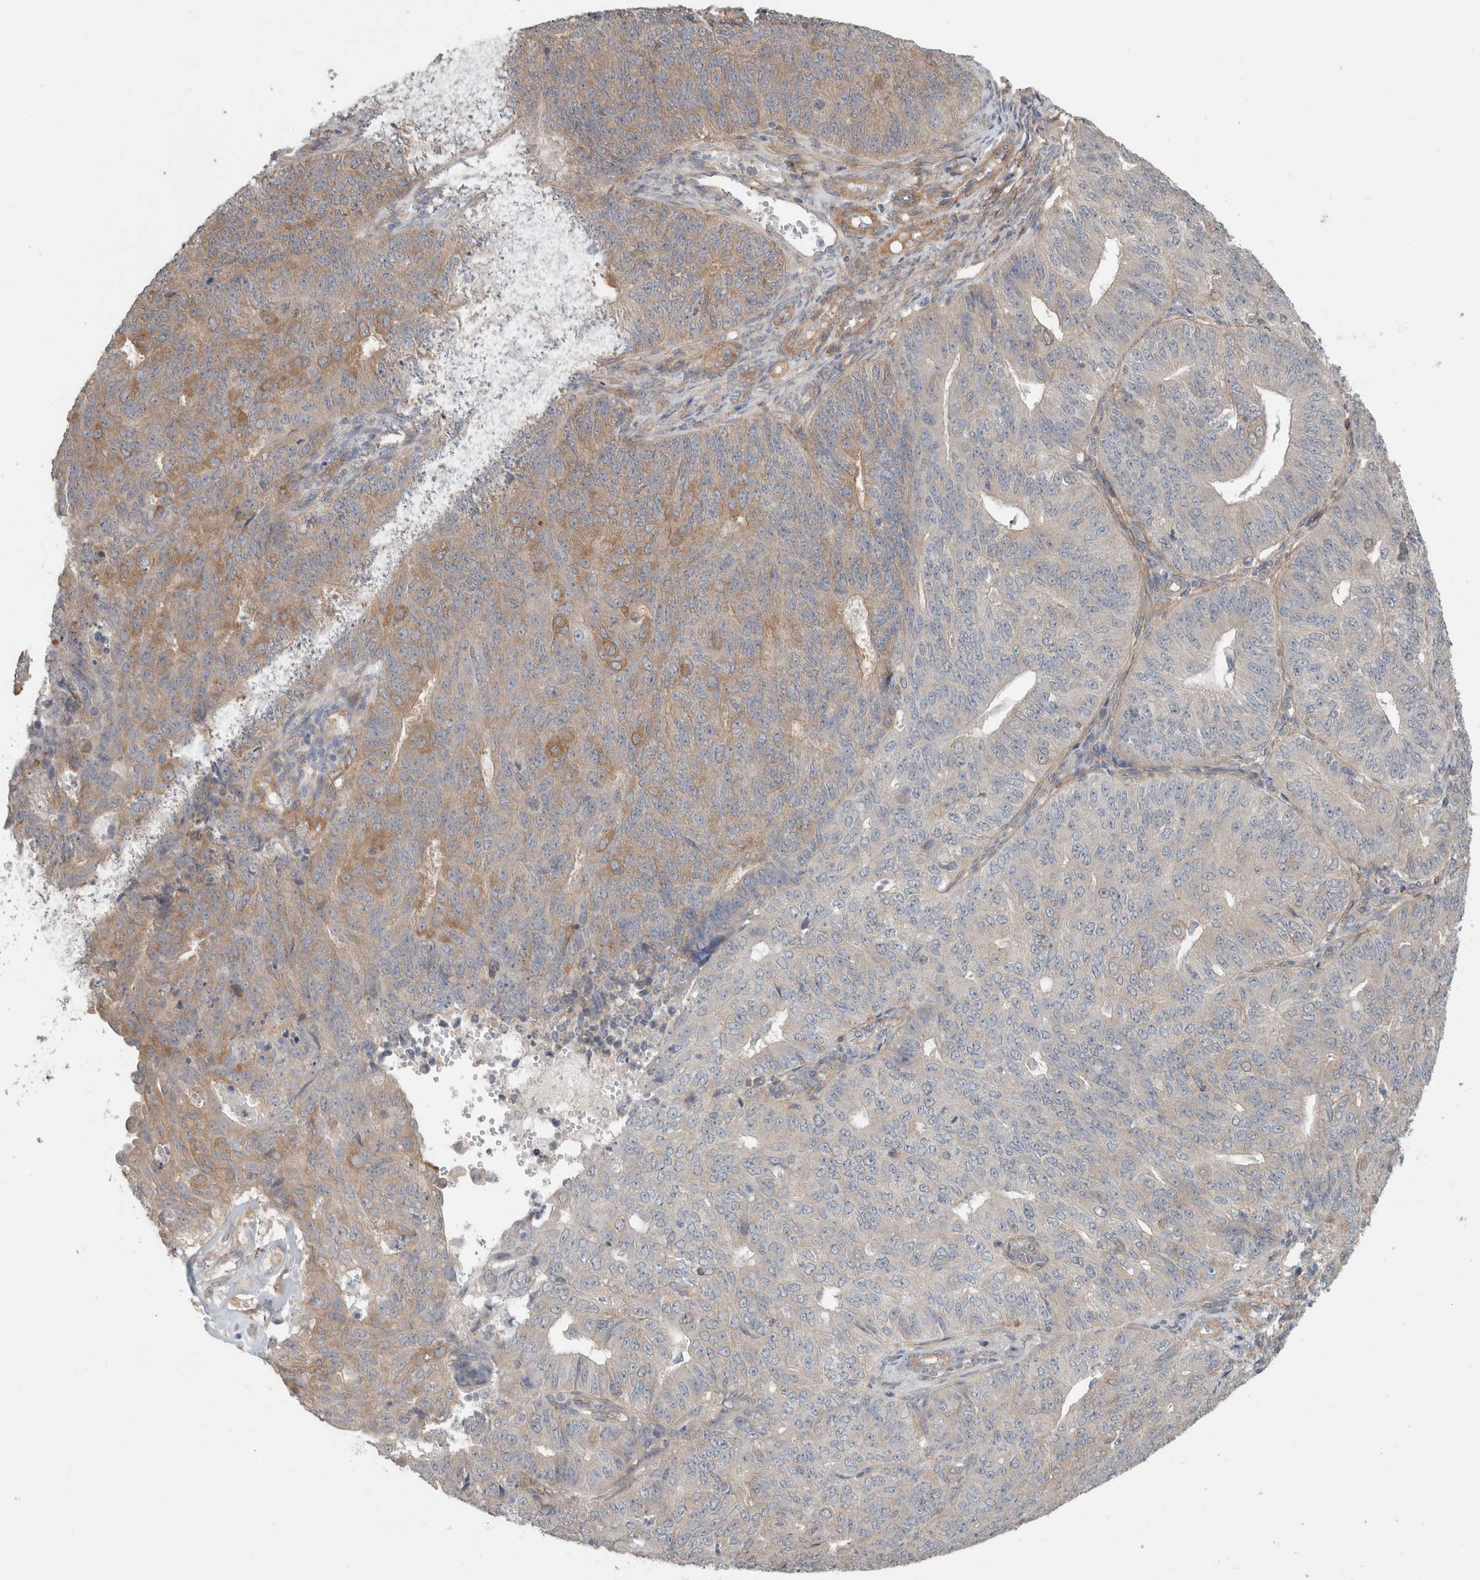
{"staining": {"intensity": "moderate", "quantity": "25%-75%", "location": "cytoplasmic/membranous"}, "tissue": "endometrial cancer", "cell_type": "Tumor cells", "image_type": "cancer", "snomed": [{"axis": "morphology", "description": "Adenocarcinoma, NOS"}, {"axis": "topography", "description": "Endometrium"}], "caption": "This is an image of IHC staining of endometrial cancer (adenocarcinoma), which shows moderate staining in the cytoplasmic/membranous of tumor cells.", "gene": "RASAL2", "patient": {"sex": "female", "age": 32}}